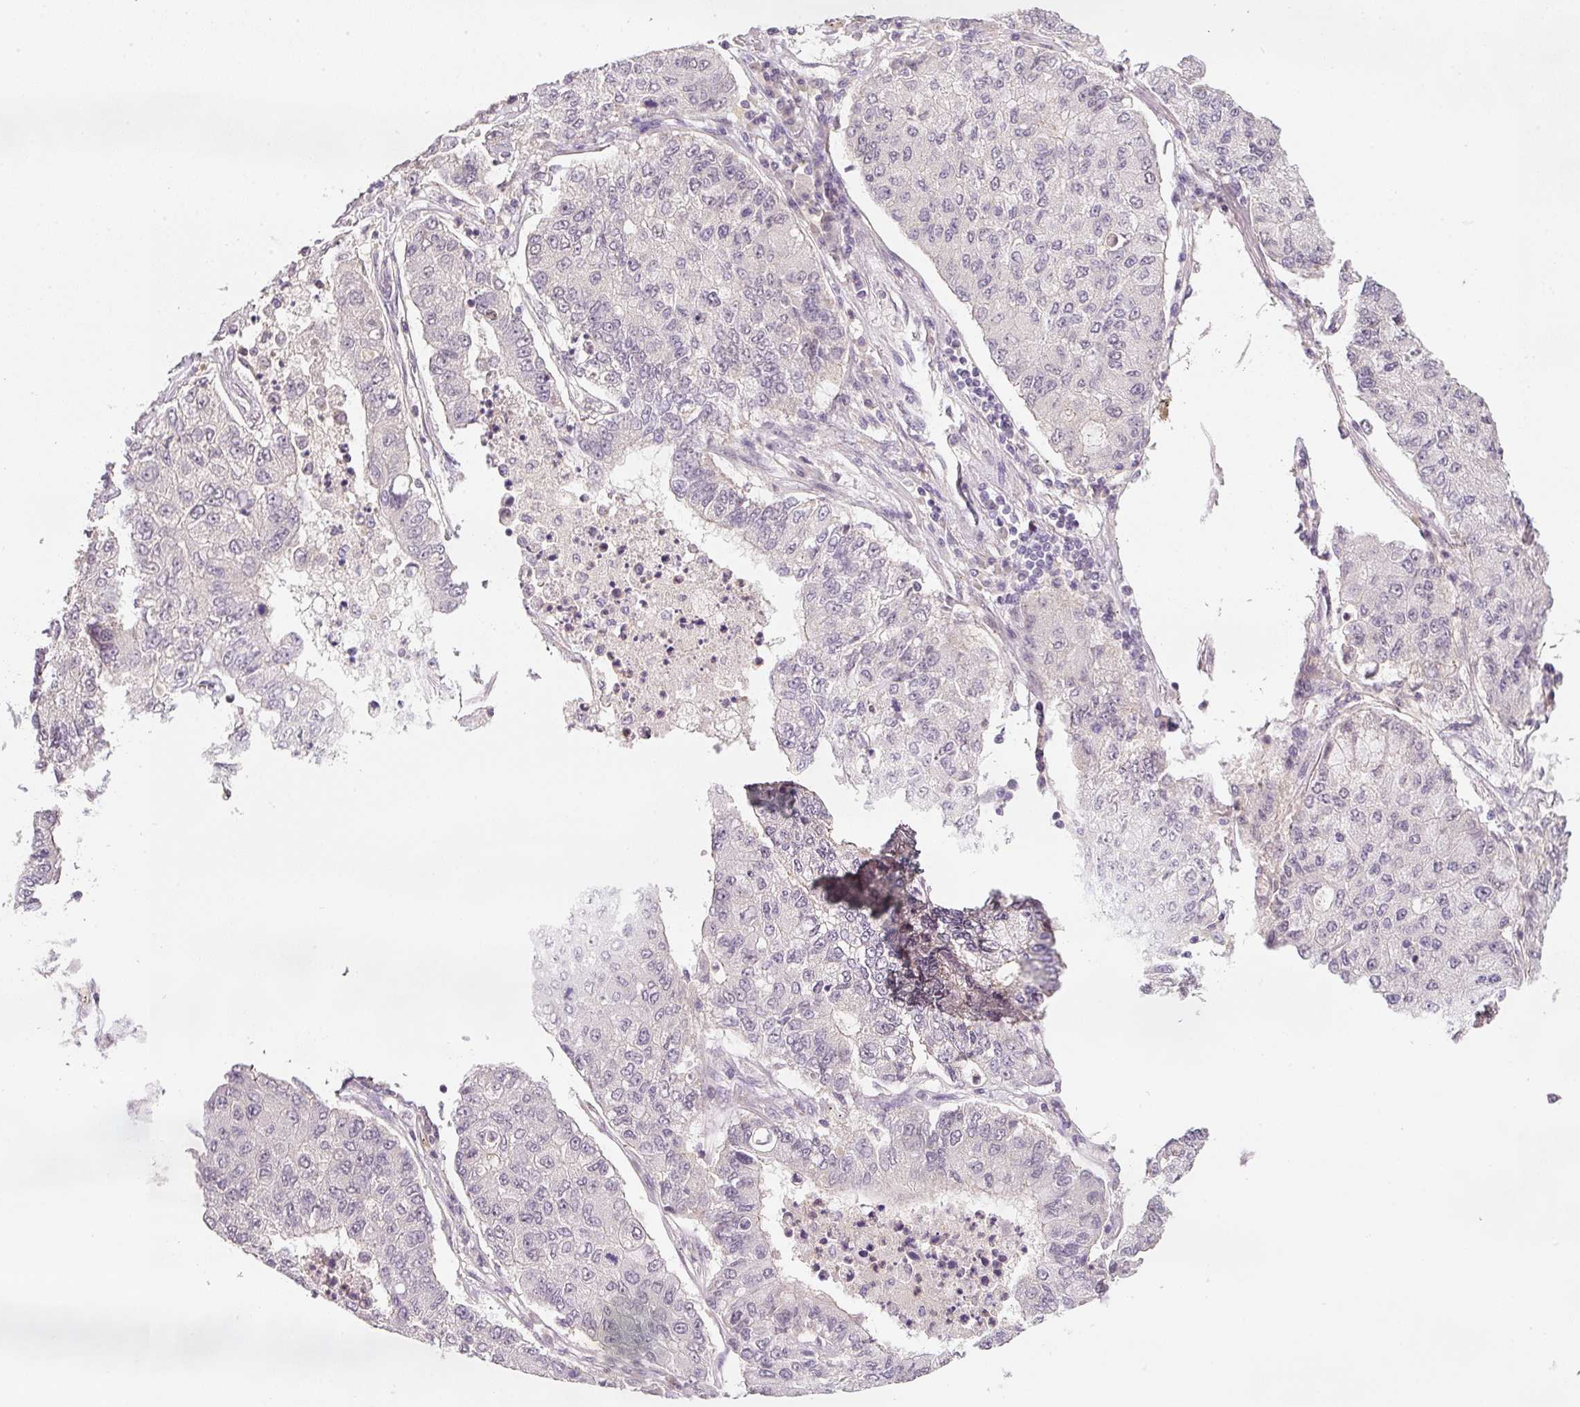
{"staining": {"intensity": "negative", "quantity": "none", "location": "none"}, "tissue": "lung cancer", "cell_type": "Tumor cells", "image_type": "cancer", "snomed": [{"axis": "morphology", "description": "Squamous cell carcinoma, NOS"}, {"axis": "topography", "description": "Lung"}], "caption": "A high-resolution histopathology image shows IHC staining of lung cancer, which exhibits no significant expression in tumor cells.", "gene": "TIRAP", "patient": {"sex": "male", "age": 74}}